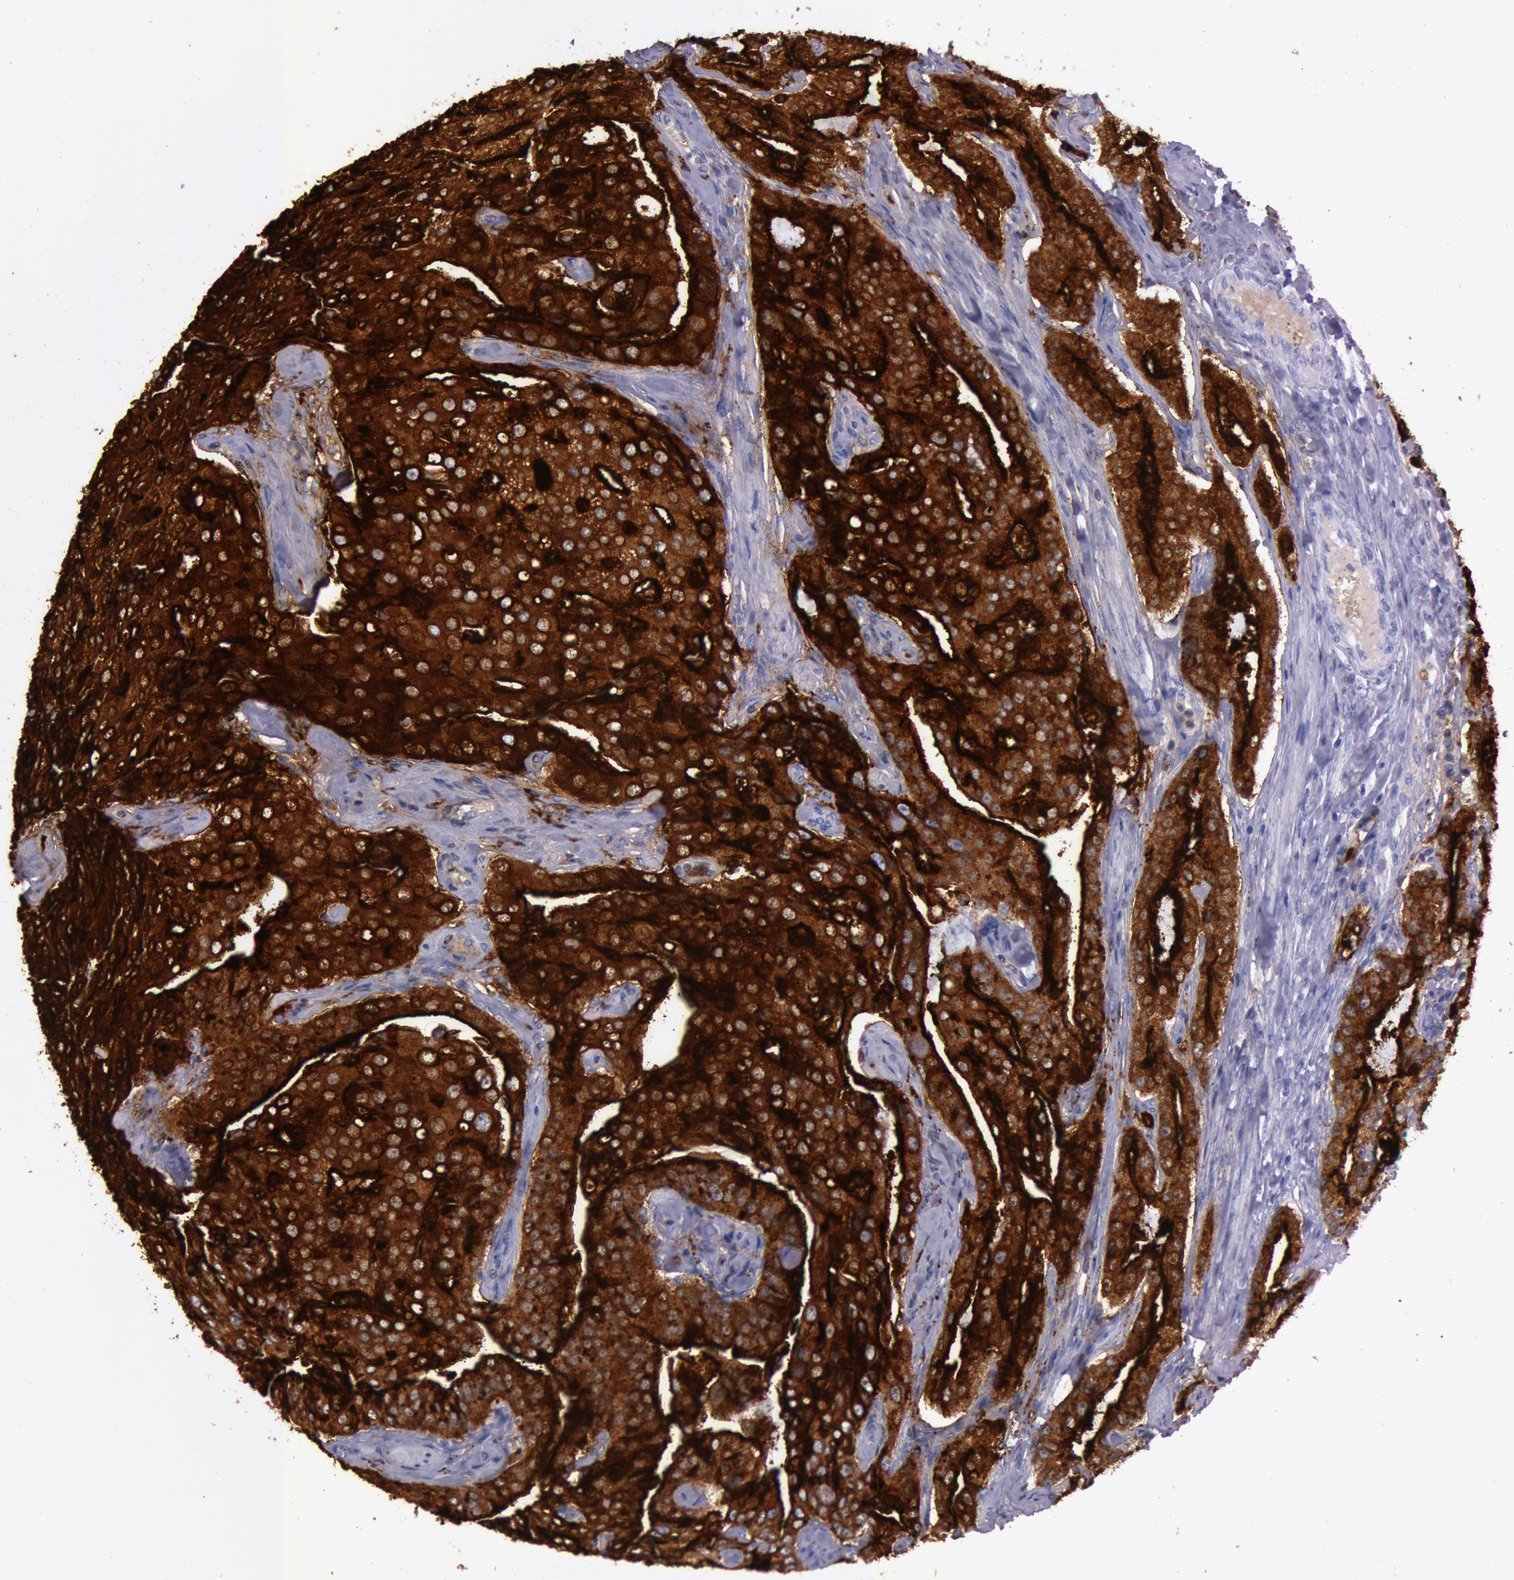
{"staining": {"intensity": "strong", "quantity": ">75%", "location": "cytoplasmic/membranous"}, "tissue": "prostate cancer", "cell_type": "Tumor cells", "image_type": "cancer", "snomed": [{"axis": "morphology", "description": "Adenocarcinoma, Medium grade"}, {"axis": "topography", "description": "Prostate"}], "caption": "Human prostate cancer (adenocarcinoma (medium-grade)) stained with a protein marker shows strong staining in tumor cells.", "gene": "FOLH1", "patient": {"sex": "male", "age": 72}}